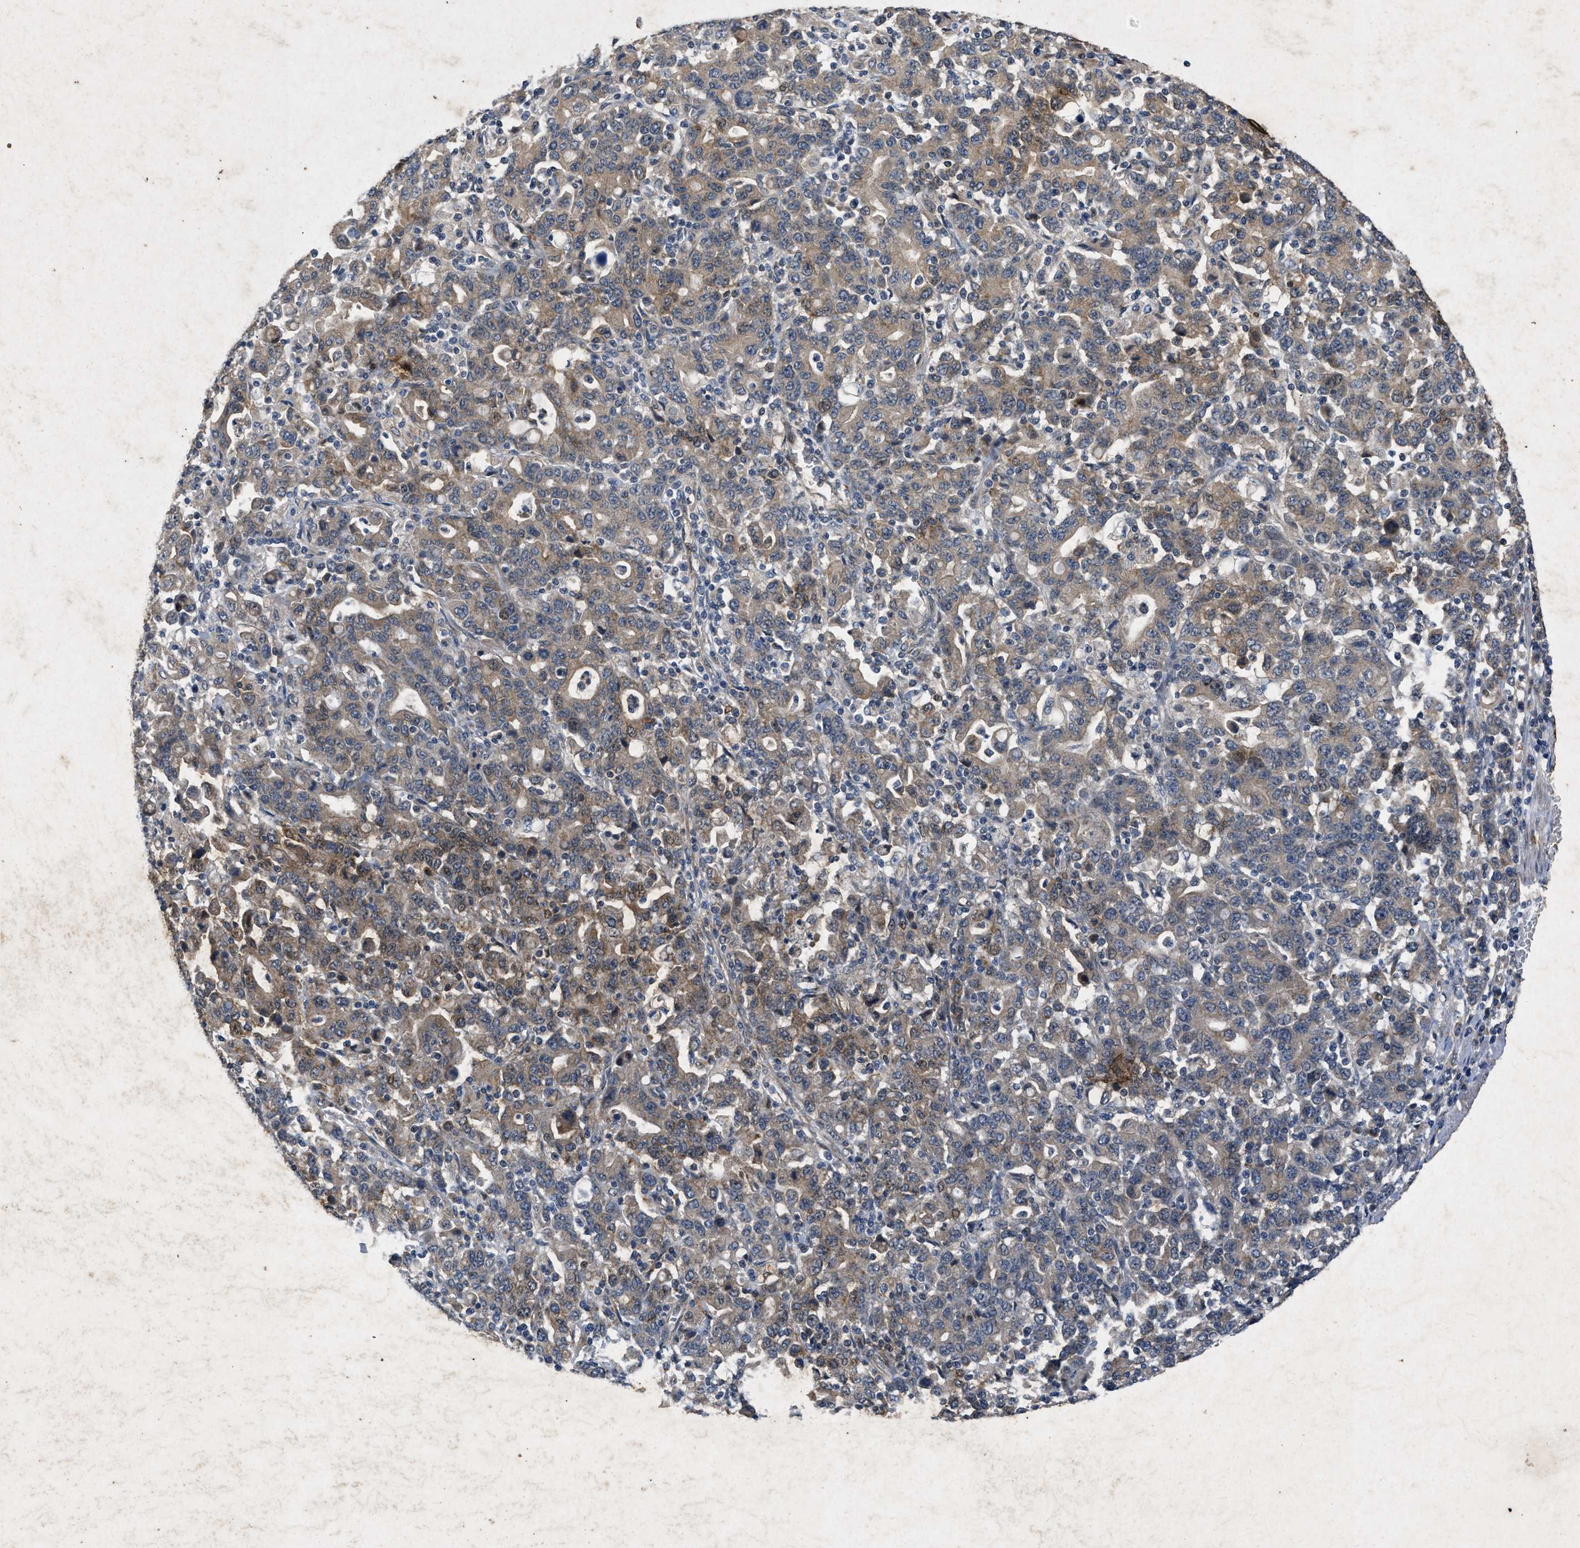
{"staining": {"intensity": "moderate", "quantity": ">75%", "location": "cytoplasmic/membranous"}, "tissue": "stomach cancer", "cell_type": "Tumor cells", "image_type": "cancer", "snomed": [{"axis": "morphology", "description": "Adenocarcinoma, NOS"}, {"axis": "topography", "description": "Stomach, upper"}], "caption": "Human stomach adenocarcinoma stained for a protein (brown) demonstrates moderate cytoplasmic/membranous positive staining in approximately >75% of tumor cells.", "gene": "PRKG2", "patient": {"sex": "male", "age": 69}}